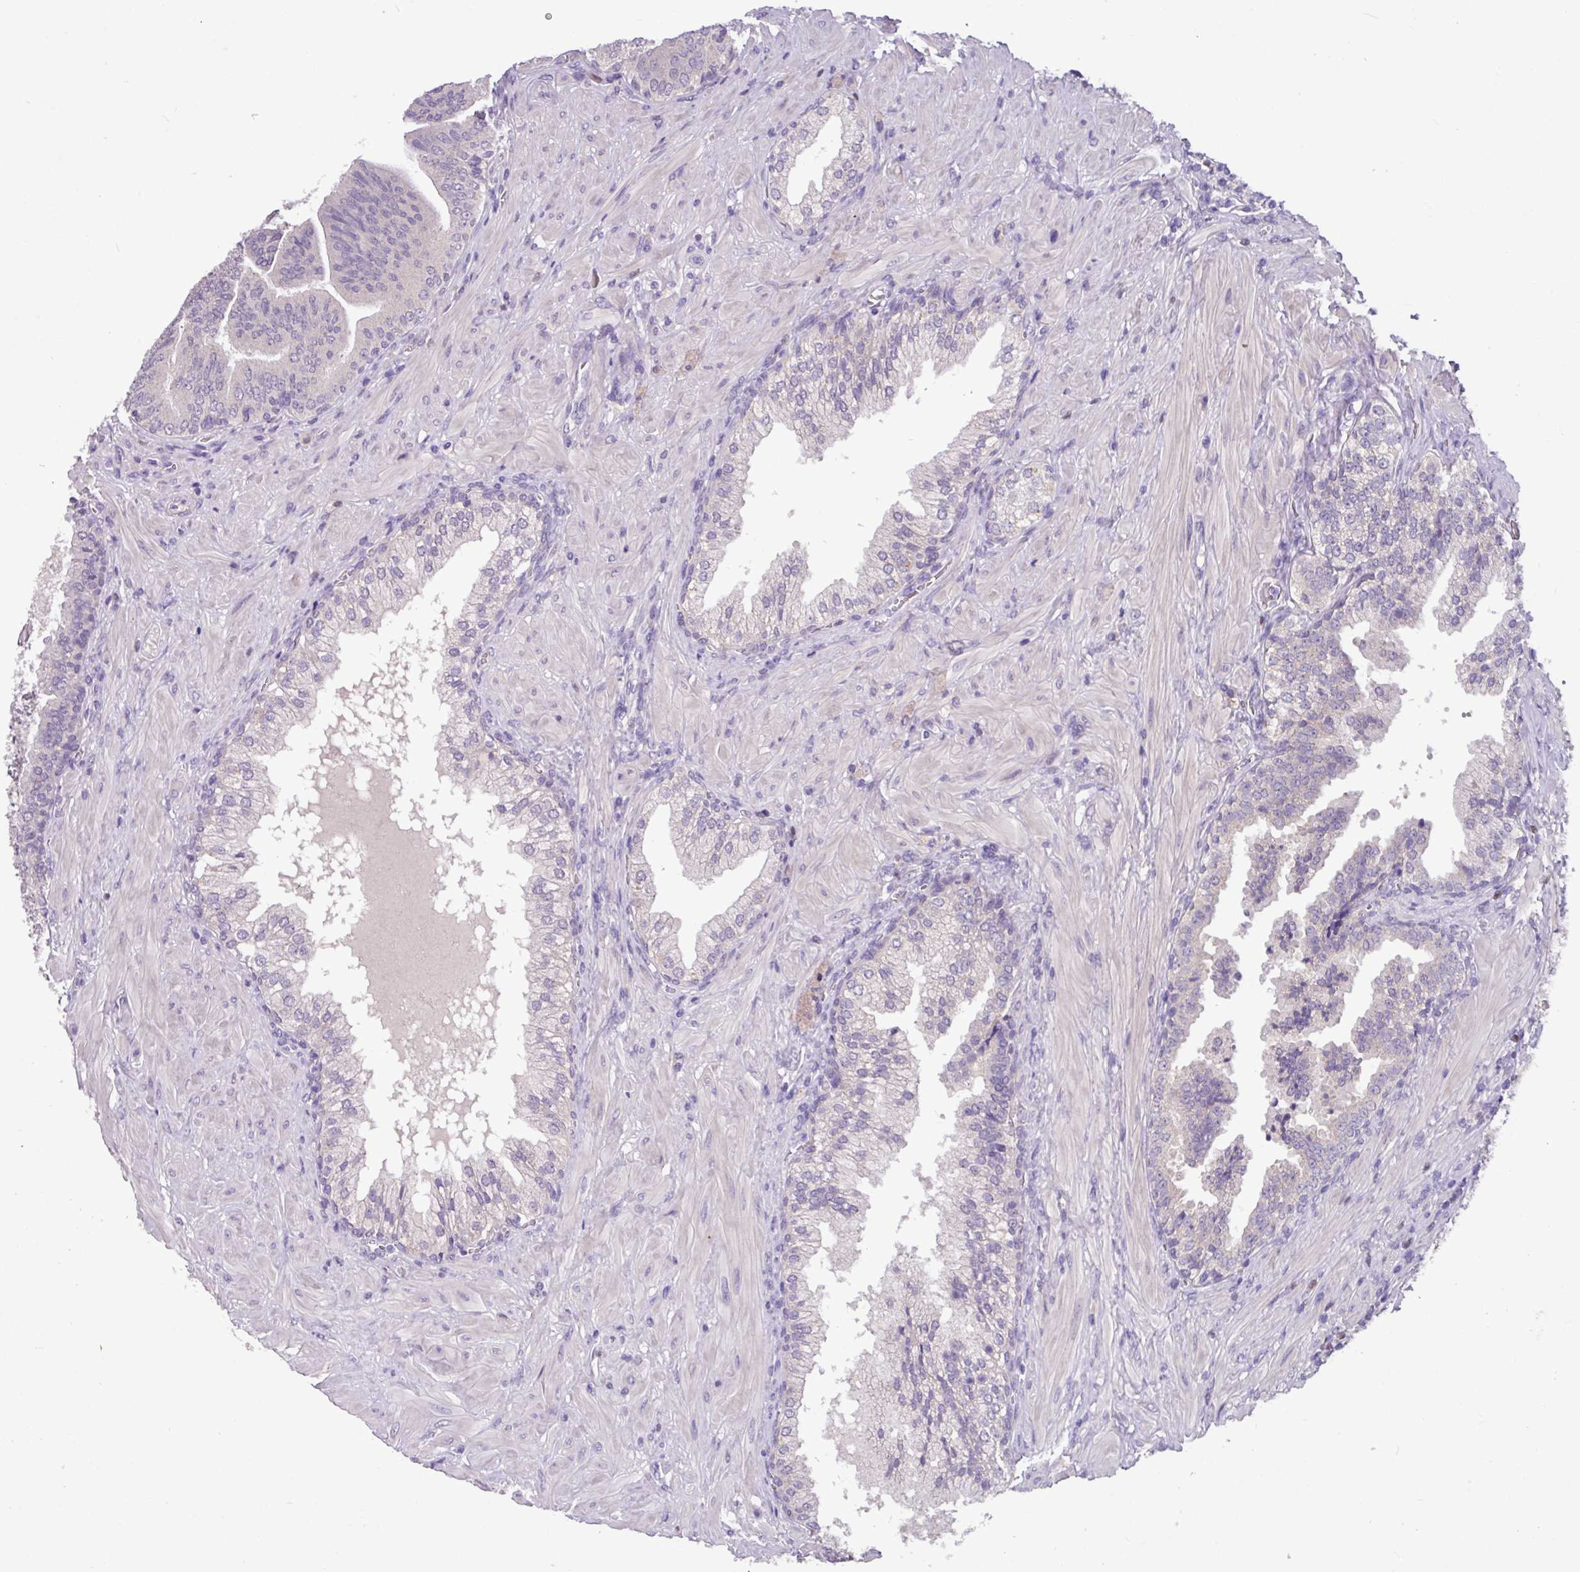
{"staining": {"intensity": "negative", "quantity": "none", "location": "none"}, "tissue": "prostate cancer", "cell_type": "Tumor cells", "image_type": "cancer", "snomed": [{"axis": "morphology", "description": "Adenocarcinoma, High grade"}, {"axis": "topography", "description": "Prostate"}], "caption": "Immunohistochemical staining of human adenocarcinoma (high-grade) (prostate) shows no significant expression in tumor cells. (DAB (3,3'-diaminobenzidine) immunohistochemistry (IHC), high magnification).", "gene": "PAX8", "patient": {"sex": "male", "age": 55}}